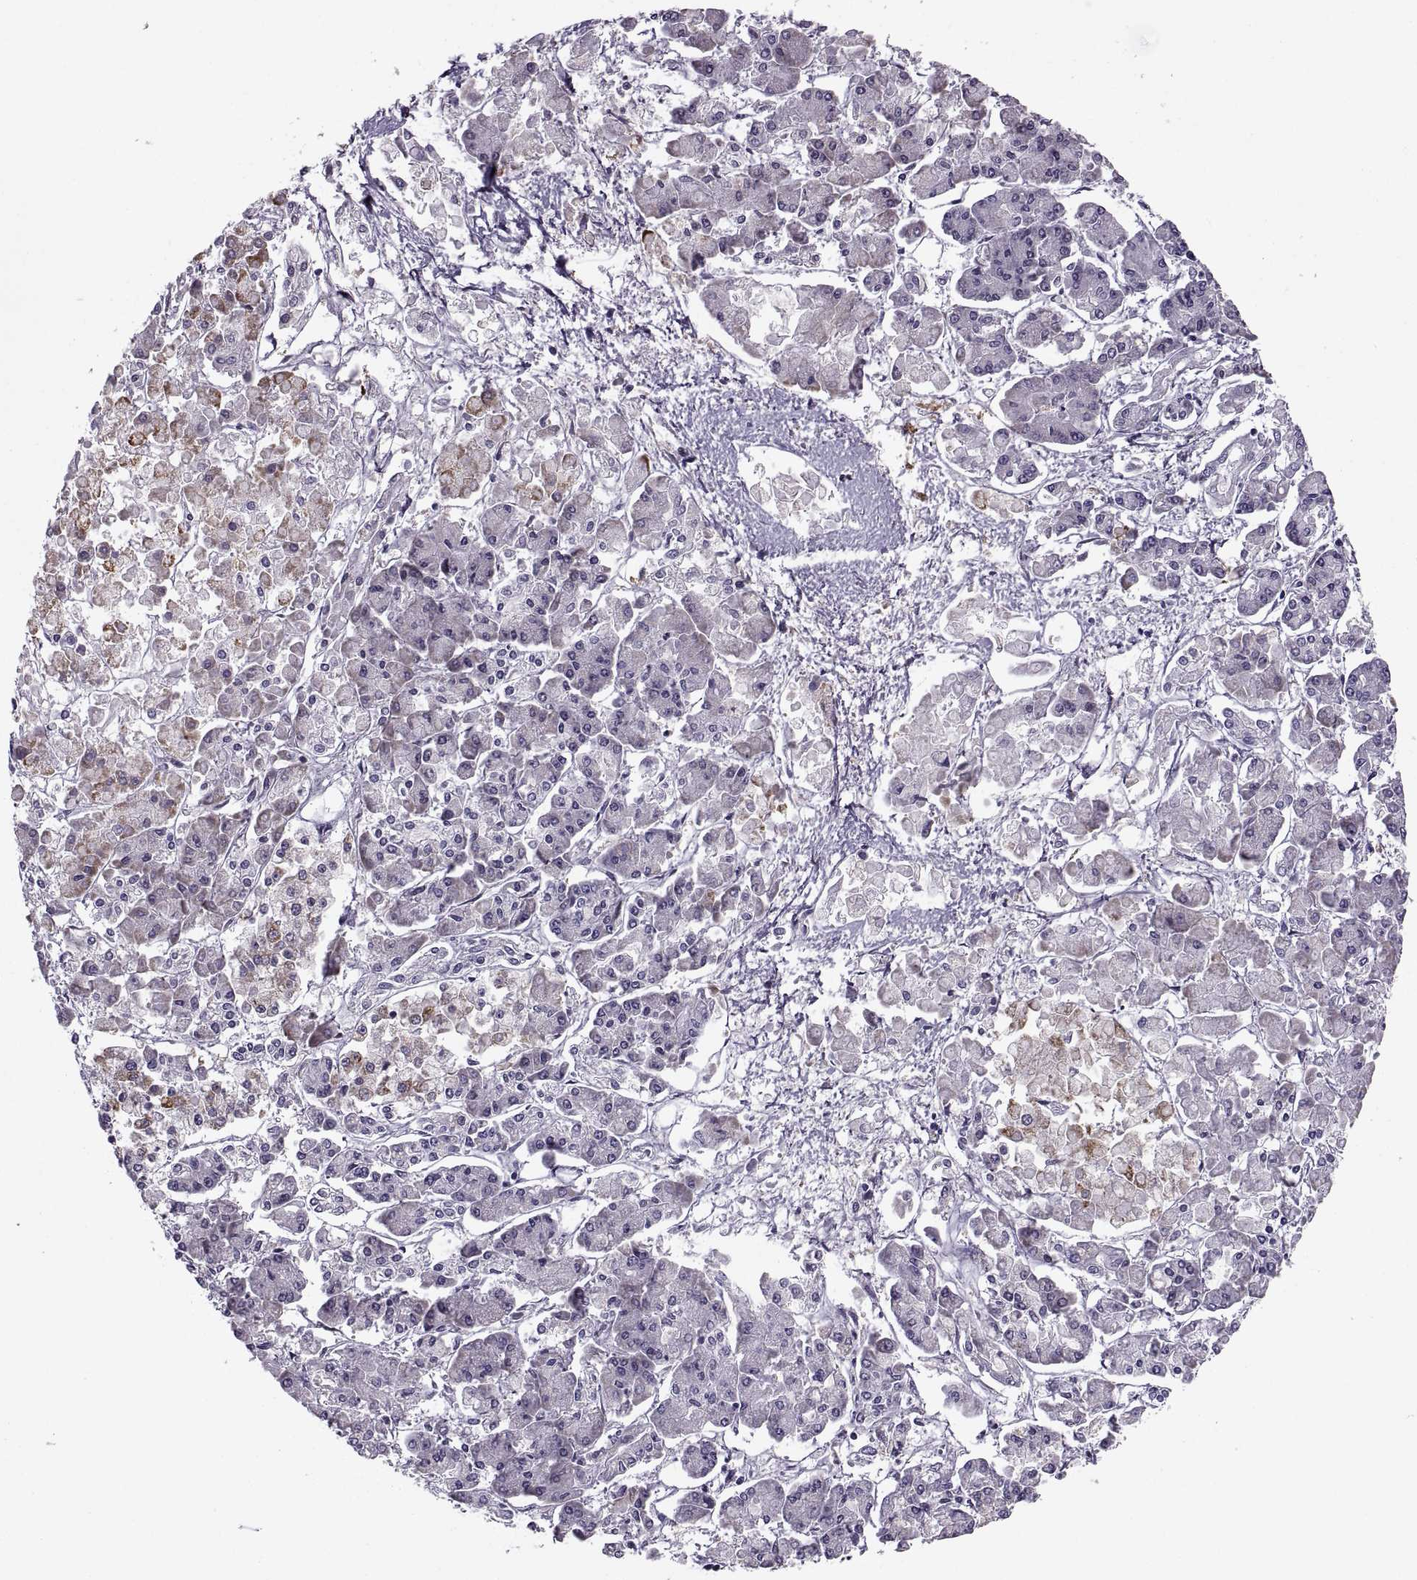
{"staining": {"intensity": "moderate", "quantity": "<25%", "location": "cytoplasmic/membranous"}, "tissue": "pancreatic cancer", "cell_type": "Tumor cells", "image_type": "cancer", "snomed": [{"axis": "morphology", "description": "Adenocarcinoma, NOS"}, {"axis": "topography", "description": "Pancreas"}], "caption": "Pancreatic cancer (adenocarcinoma) stained with a brown dye reveals moderate cytoplasmic/membranous positive expression in approximately <25% of tumor cells.", "gene": "LETM2", "patient": {"sex": "male", "age": 85}}